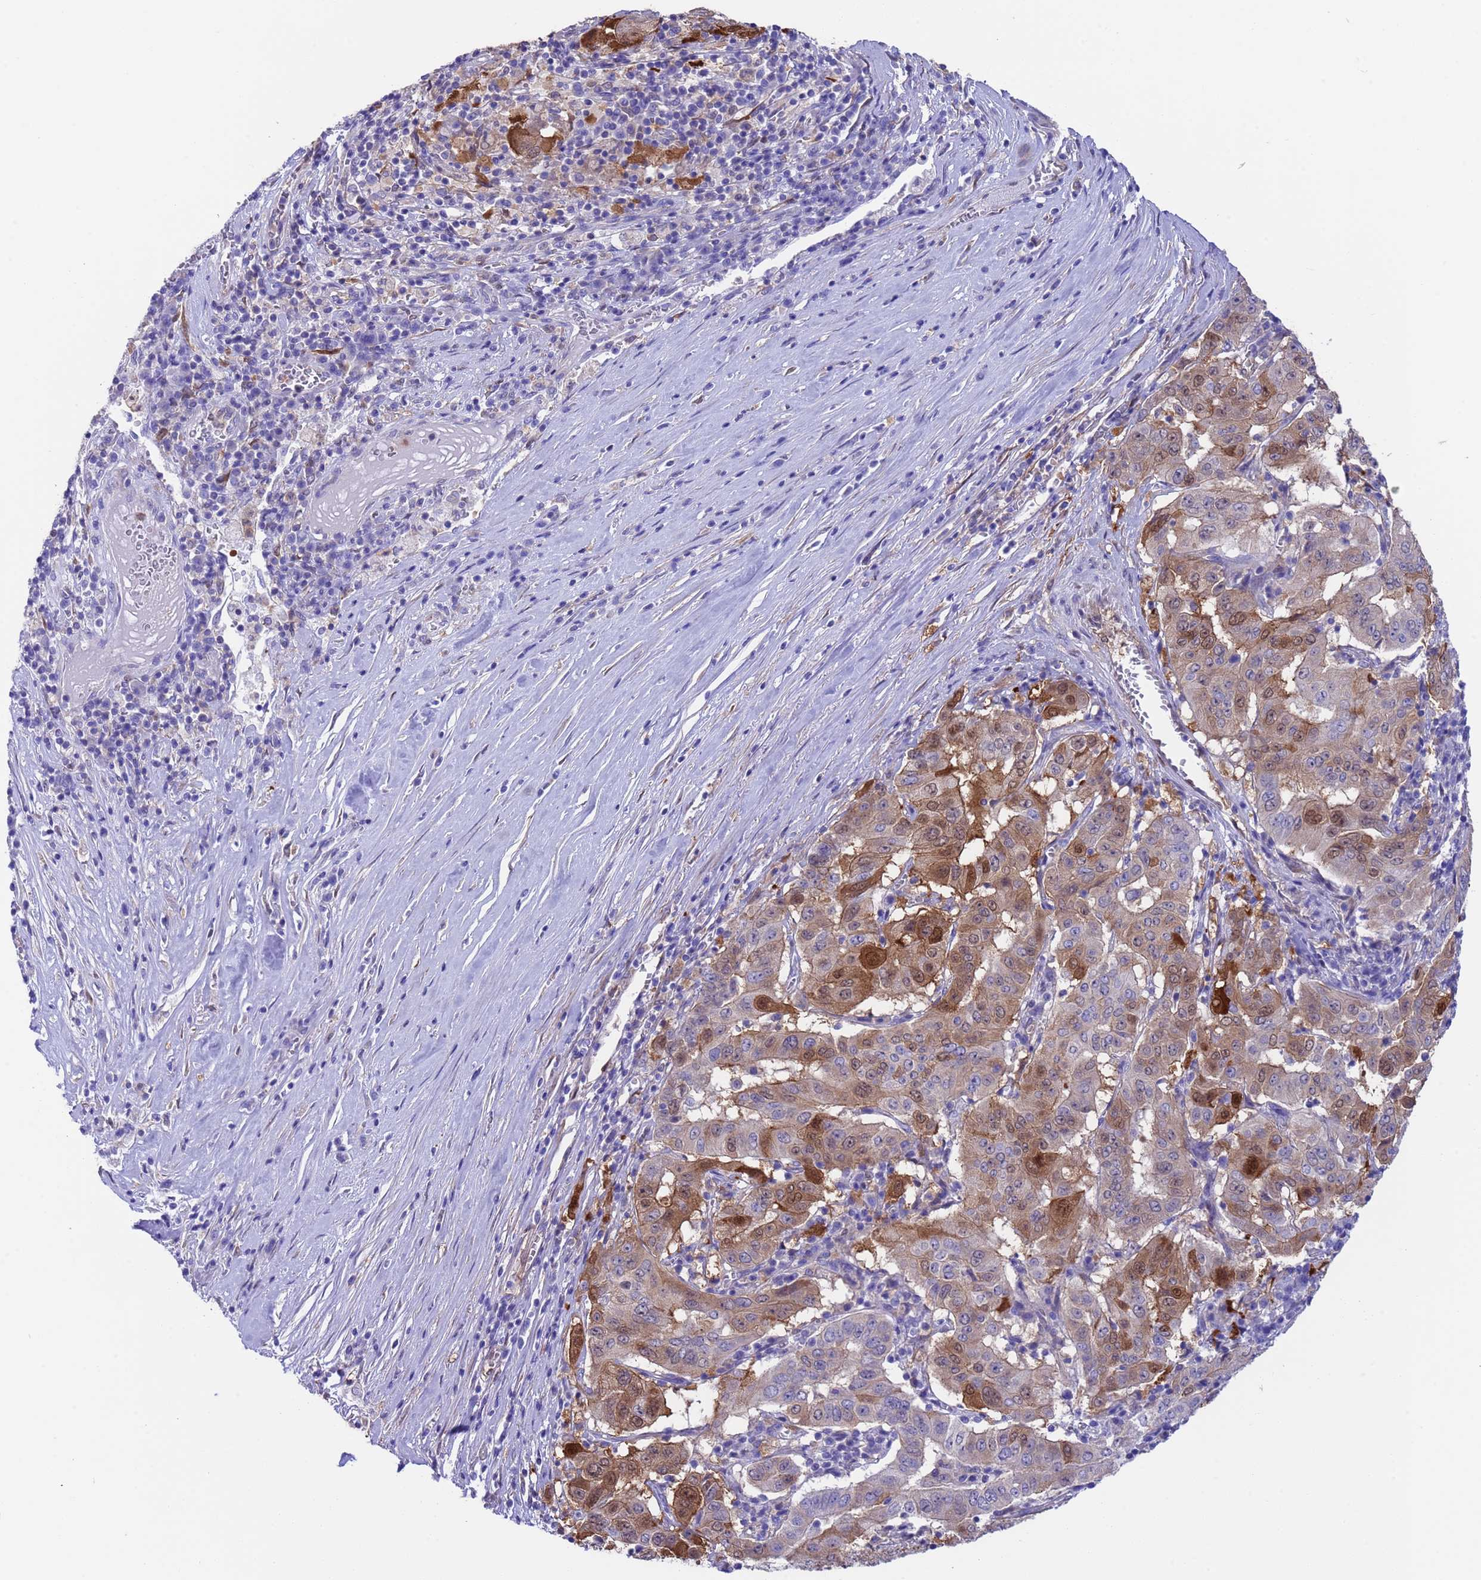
{"staining": {"intensity": "moderate", "quantity": "25%-75%", "location": "cytoplasmic/membranous,nuclear"}, "tissue": "pancreatic cancer", "cell_type": "Tumor cells", "image_type": "cancer", "snomed": [{"axis": "morphology", "description": "Adenocarcinoma, NOS"}, {"axis": "topography", "description": "Pancreas"}], "caption": "The histopathology image displays staining of pancreatic cancer, revealing moderate cytoplasmic/membranous and nuclear protein positivity (brown color) within tumor cells. (IHC, brightfield microscopy, high magnification).", "gene": "C6orf47", "patient": {"sex": "male", "age": 63}}